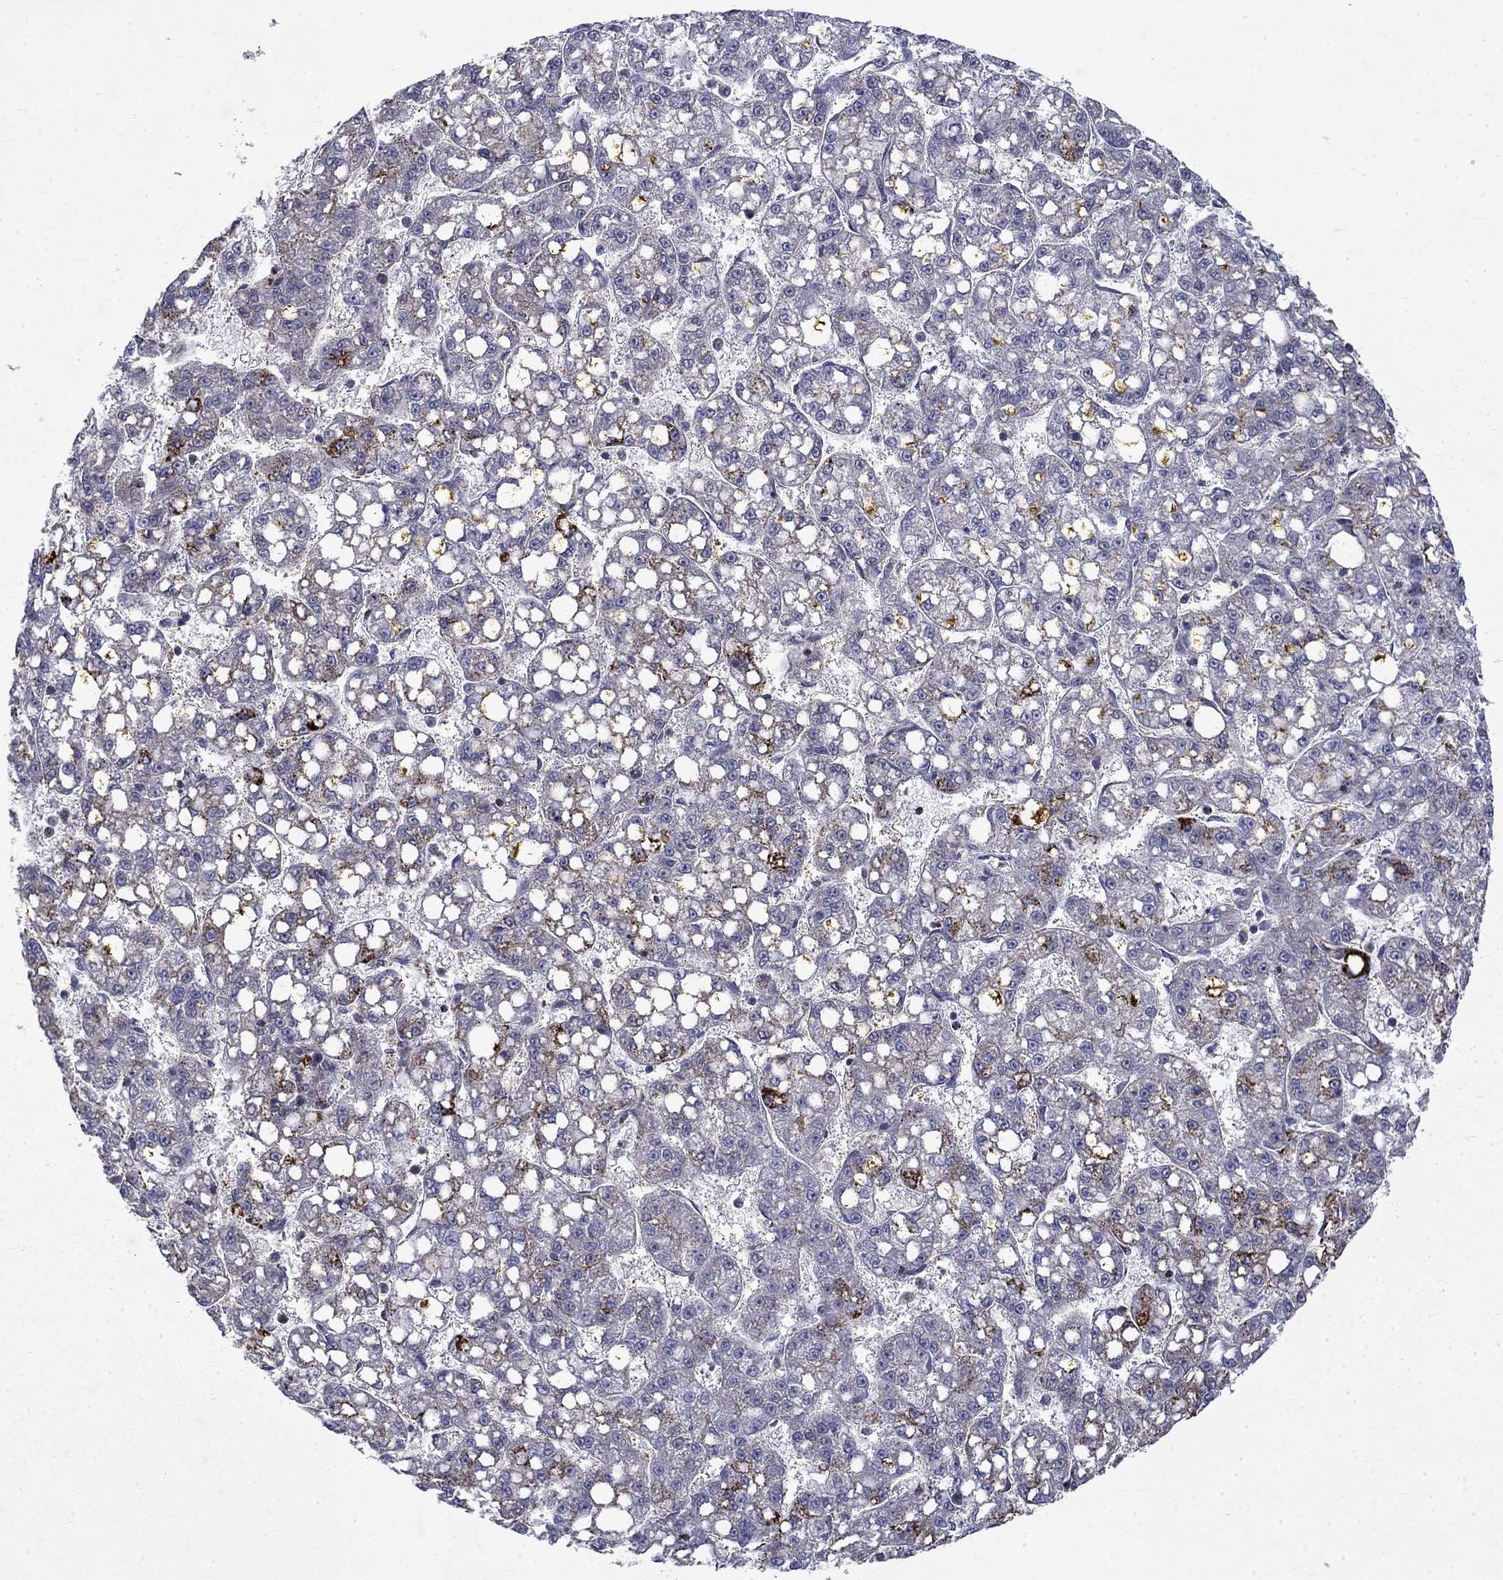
{"staining": {"intensity": "negative", "quantity": "none", "location": "none"}, "tissue": "liver cancer", "cell_type": "Tumor cells", "image_type": "cancer", "snomed": [{"axis": "morphology", "description": "Carcinoma, Hepatocellular, NOS"}, {"axis": "topography", "description": "Liver"}], "caption": "Human hepatocellular carcinoma (liver) stained for a protein using IHC reveals no staining in tumor cells.", "gene": "PCBP3", "patient": {"sex": "female", "age": 65}}